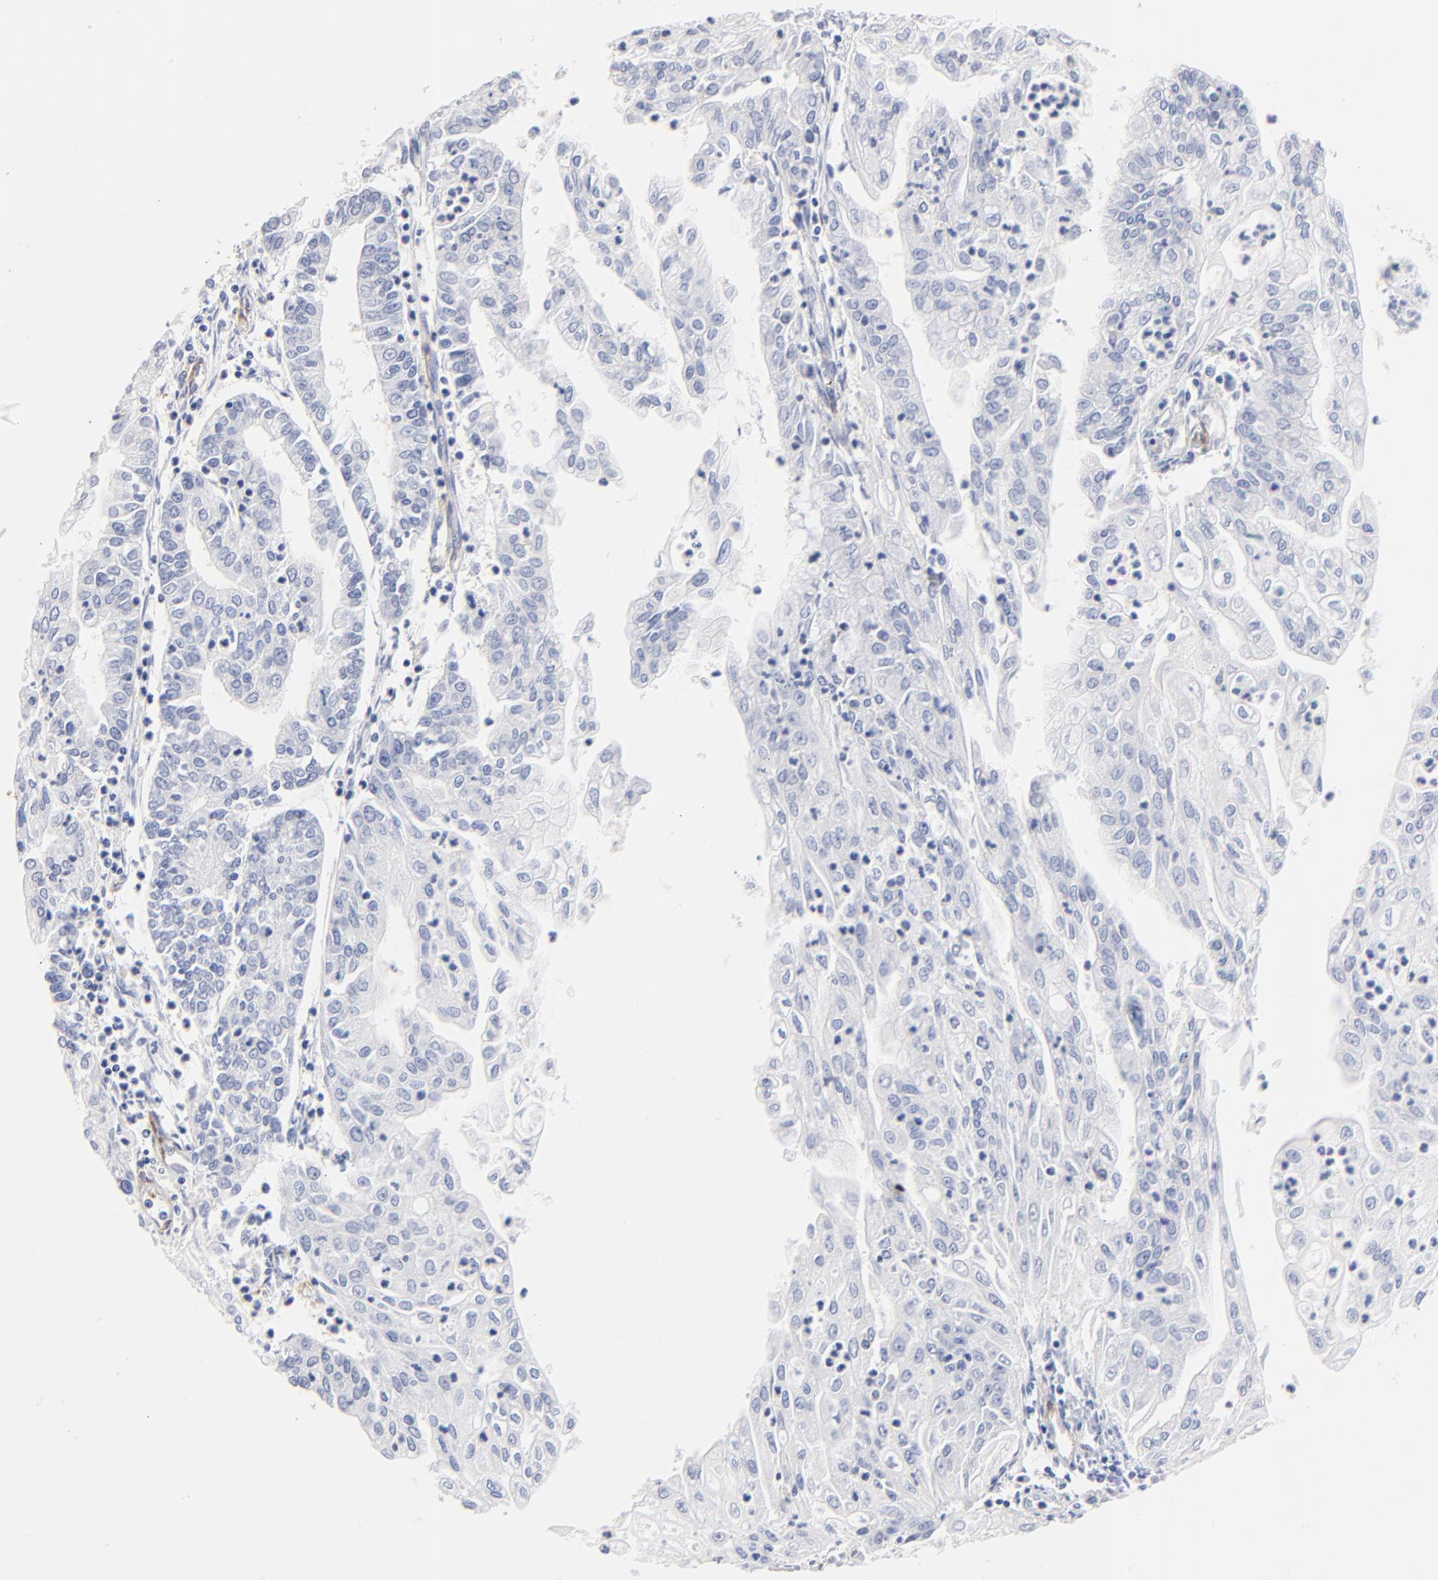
{"staining": {"intensity": "negative", "quantity": "none", "location": "none"}, "tissue": "endometrial cancer", "cell_type": "Tumor cells", "image_type": "cancer", "snomed": [{"axis": "morphology", "description": "Adenocarcinoma, NOS"}, {"axis": "topography", "description": "Endometrium"}], "caption": "Immunohistochemistry (IHC) of adenocarcinoma (endometrial) displays no positivity in tumor cells.", "gene": "ITGA8", "patient": {"sex": "female", "age": 75}}